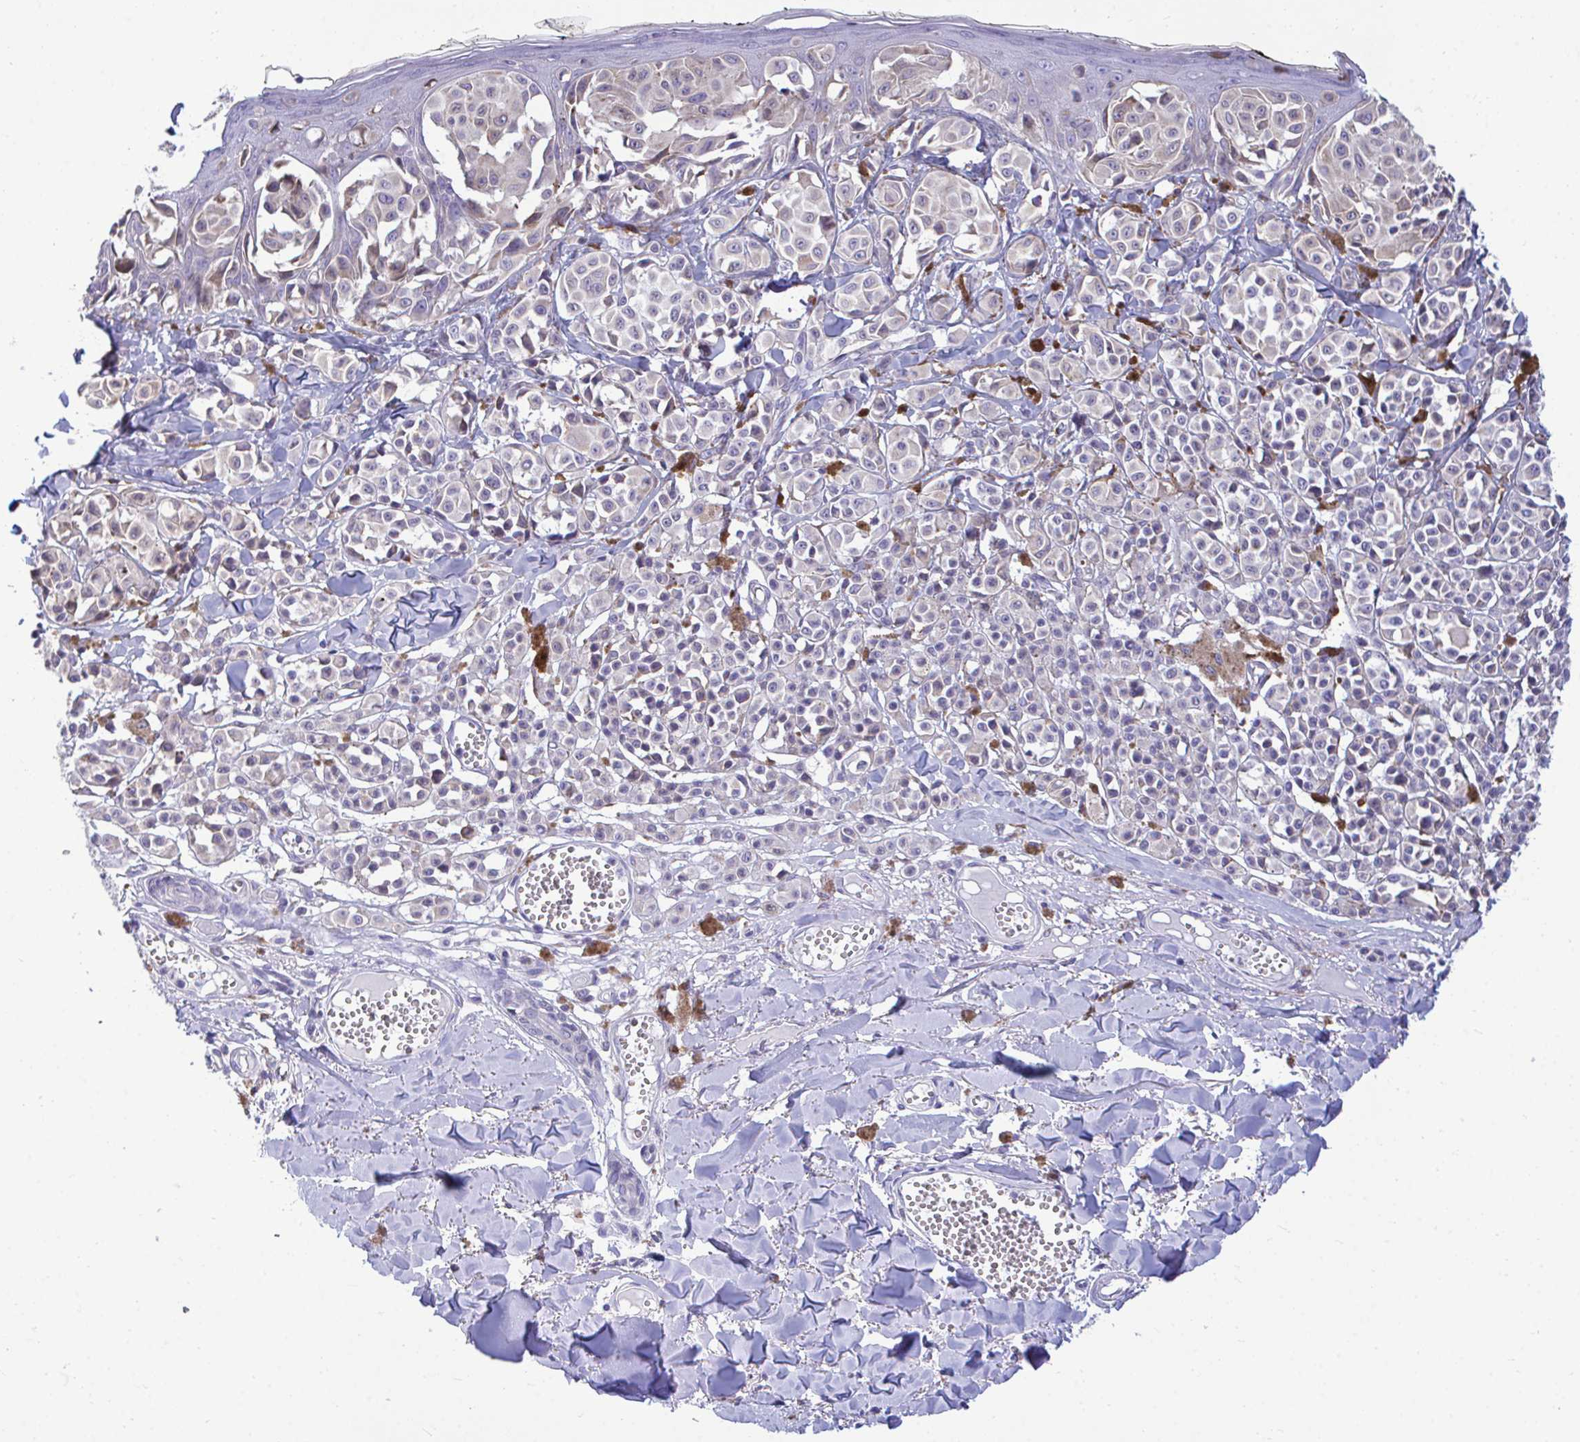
{"staining": {"intensity": "negative", "quantity": "none", "location": "none"}, "tissue": "melanoma", "cell_type": "Tumor cells", "image_type": "cancer", "snomed": [{"axis": "morphology", "description": "Malignant melanoma, NOS"}, {"axis": "topography", "description": "Skin"}], "caption": "The immunohistochemistry (IHC) photomicrograph has no significant positivity in tumor cells of malignant melanoma tissue.", "gene": "PIGK", "patient": {"sex": "female", "age": 43}}